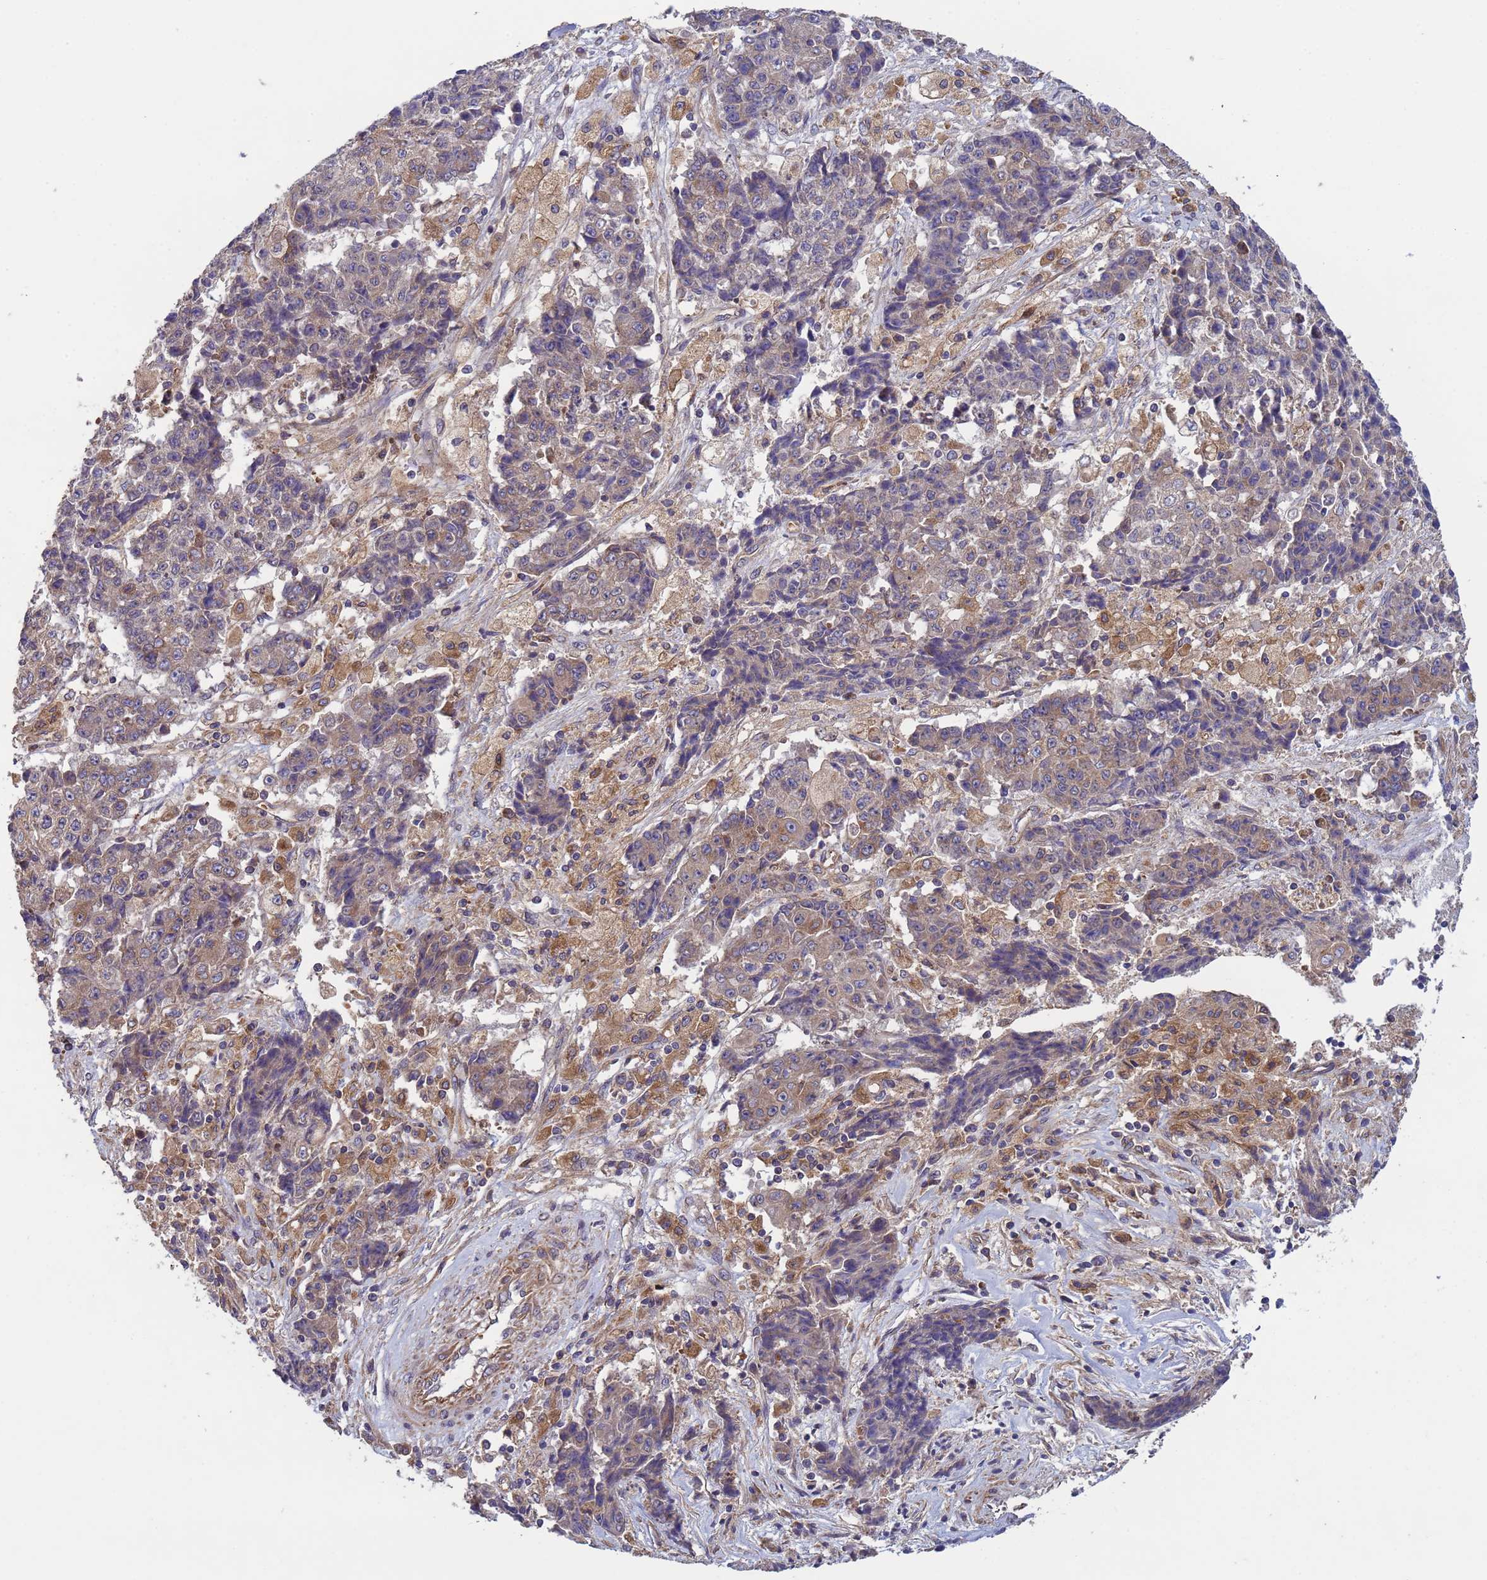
{"staining": {"intensity": "weak", "quantity": "<25%", "location": "cytoplasmic/membranous"}, "tissue": "ovarian cancer", "cell_type": "Tumor cells", "image_type": "cancer", "snomed": [{"axis": "morphology", "description": "Carcinoma, endometroid"}, {"axis": "topography", "description": "Ovary"}], "caption": "A high-resolution image shows immunohistochemistry staining of ovarian cancer (endometroid carcinoma), which displays no significant staining in tumor cells.", "gene": "RAB10", "patient": {"sex": "female", "age": 42}}